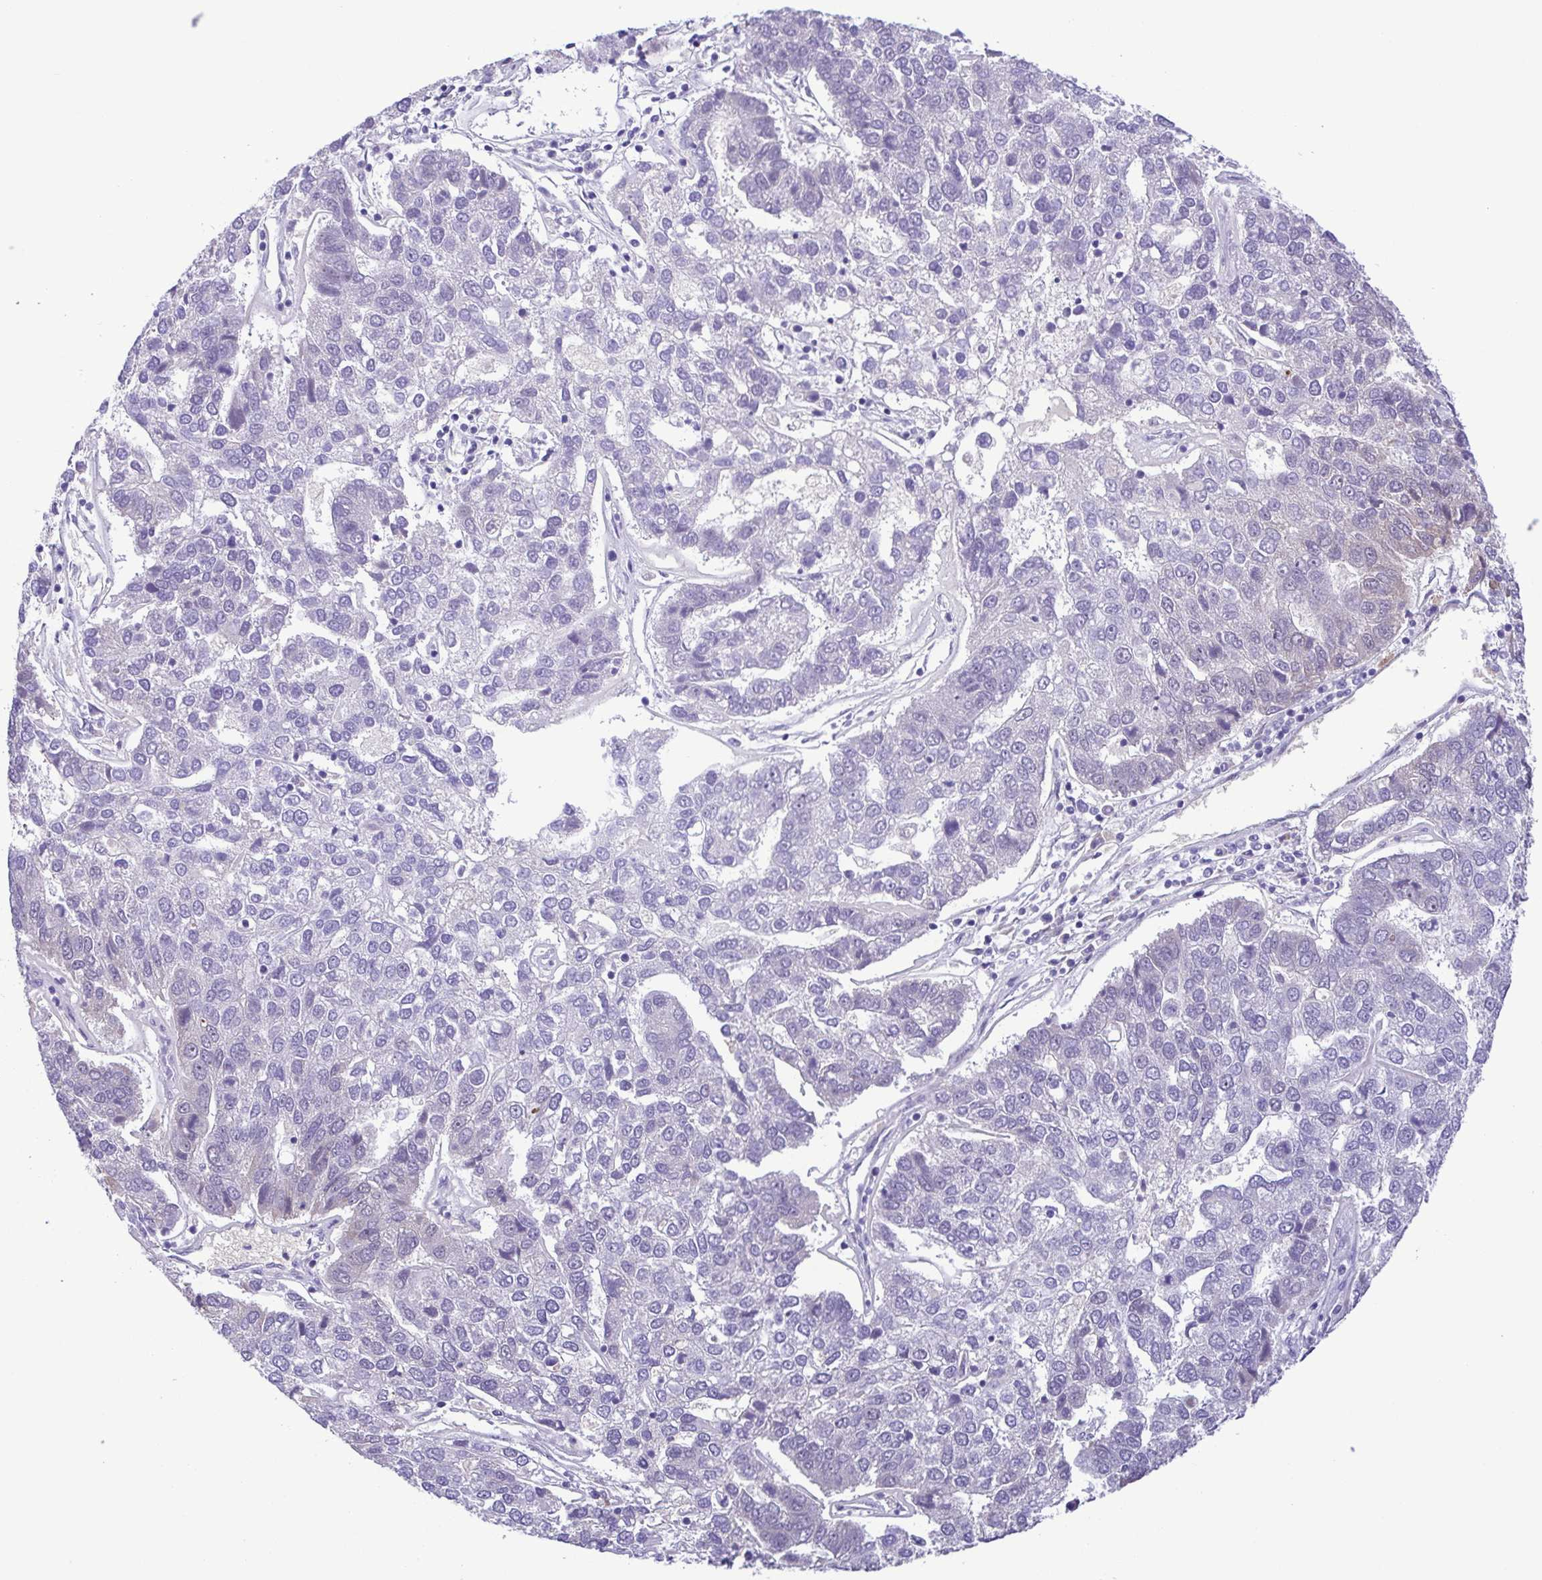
{"staining": {"intensity": "negative", "quantity": "none", "location": "none"}, "tissue": "pancreatic cancer", "cell_type": "Tumor cells", "image_type": "cancer", "snomed": [{"axis": "morphology", "description": "Adenocarcinoma, NOS"}, {"axis": "topography", "description": "Pancreas"}], "caption": "Adenocarcinoma (pancreatic) stained for a protein using IHC demonstrates no staining tumor cells.", "gene": "TIPIN", "patient": {"sex": "female", "age": 61}}